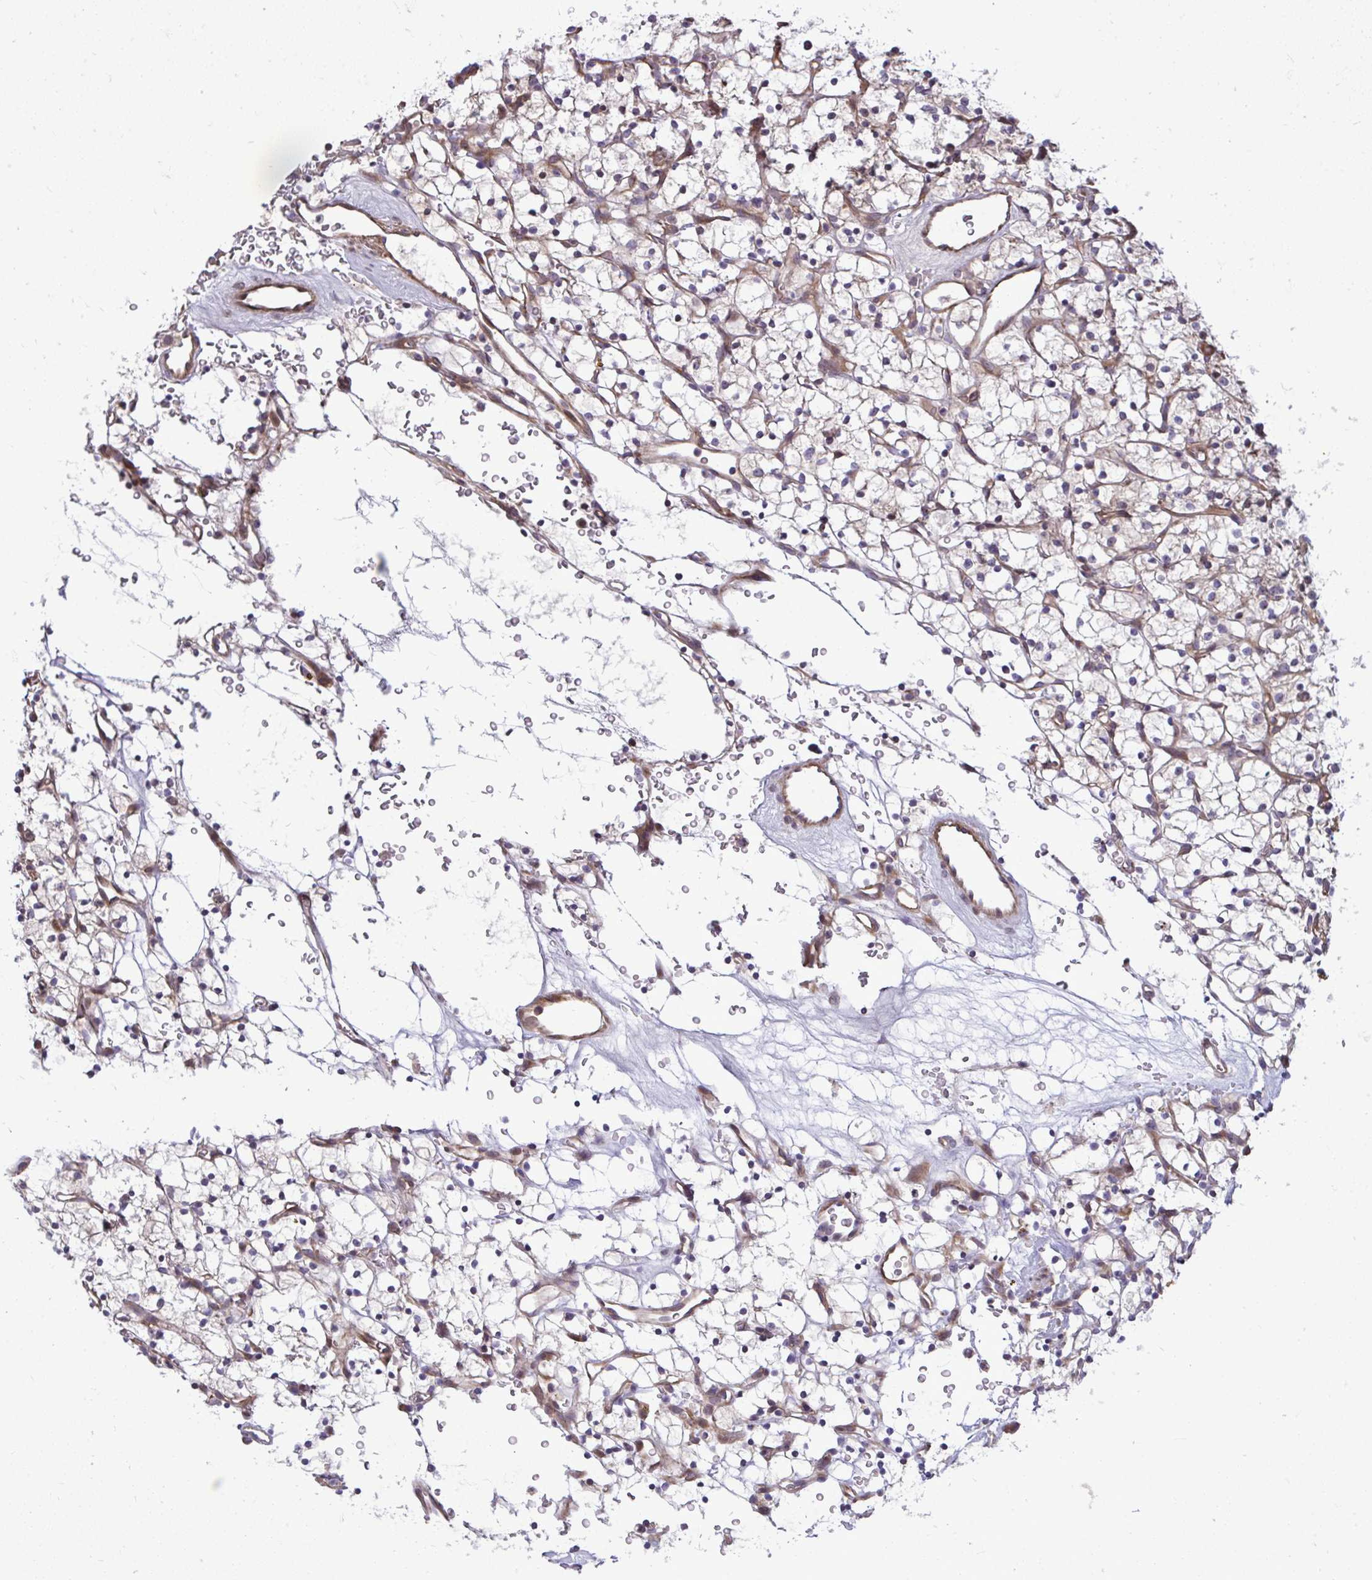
{"staining": {"intensity": "weak", "quantity": "<25%", "location": "cytoplasmic/membranous"}, "tissue": "renal cancer", "cell_type": "Tumor cells", "image_type": "cancer", "snomed": [{"axis": "morphology", "description": "Adenocarcinoma, NOS"}, {"axis": "topography", "description": "Kidney"}], "caption": "The micrograph exhibits no significant expression in tumor cells of renal adenocarcinoma. (DAB immunohistochemistry, high magnification).", "gene": "ZSCAN9", "patient": {"sex": "female", "age": 64}}